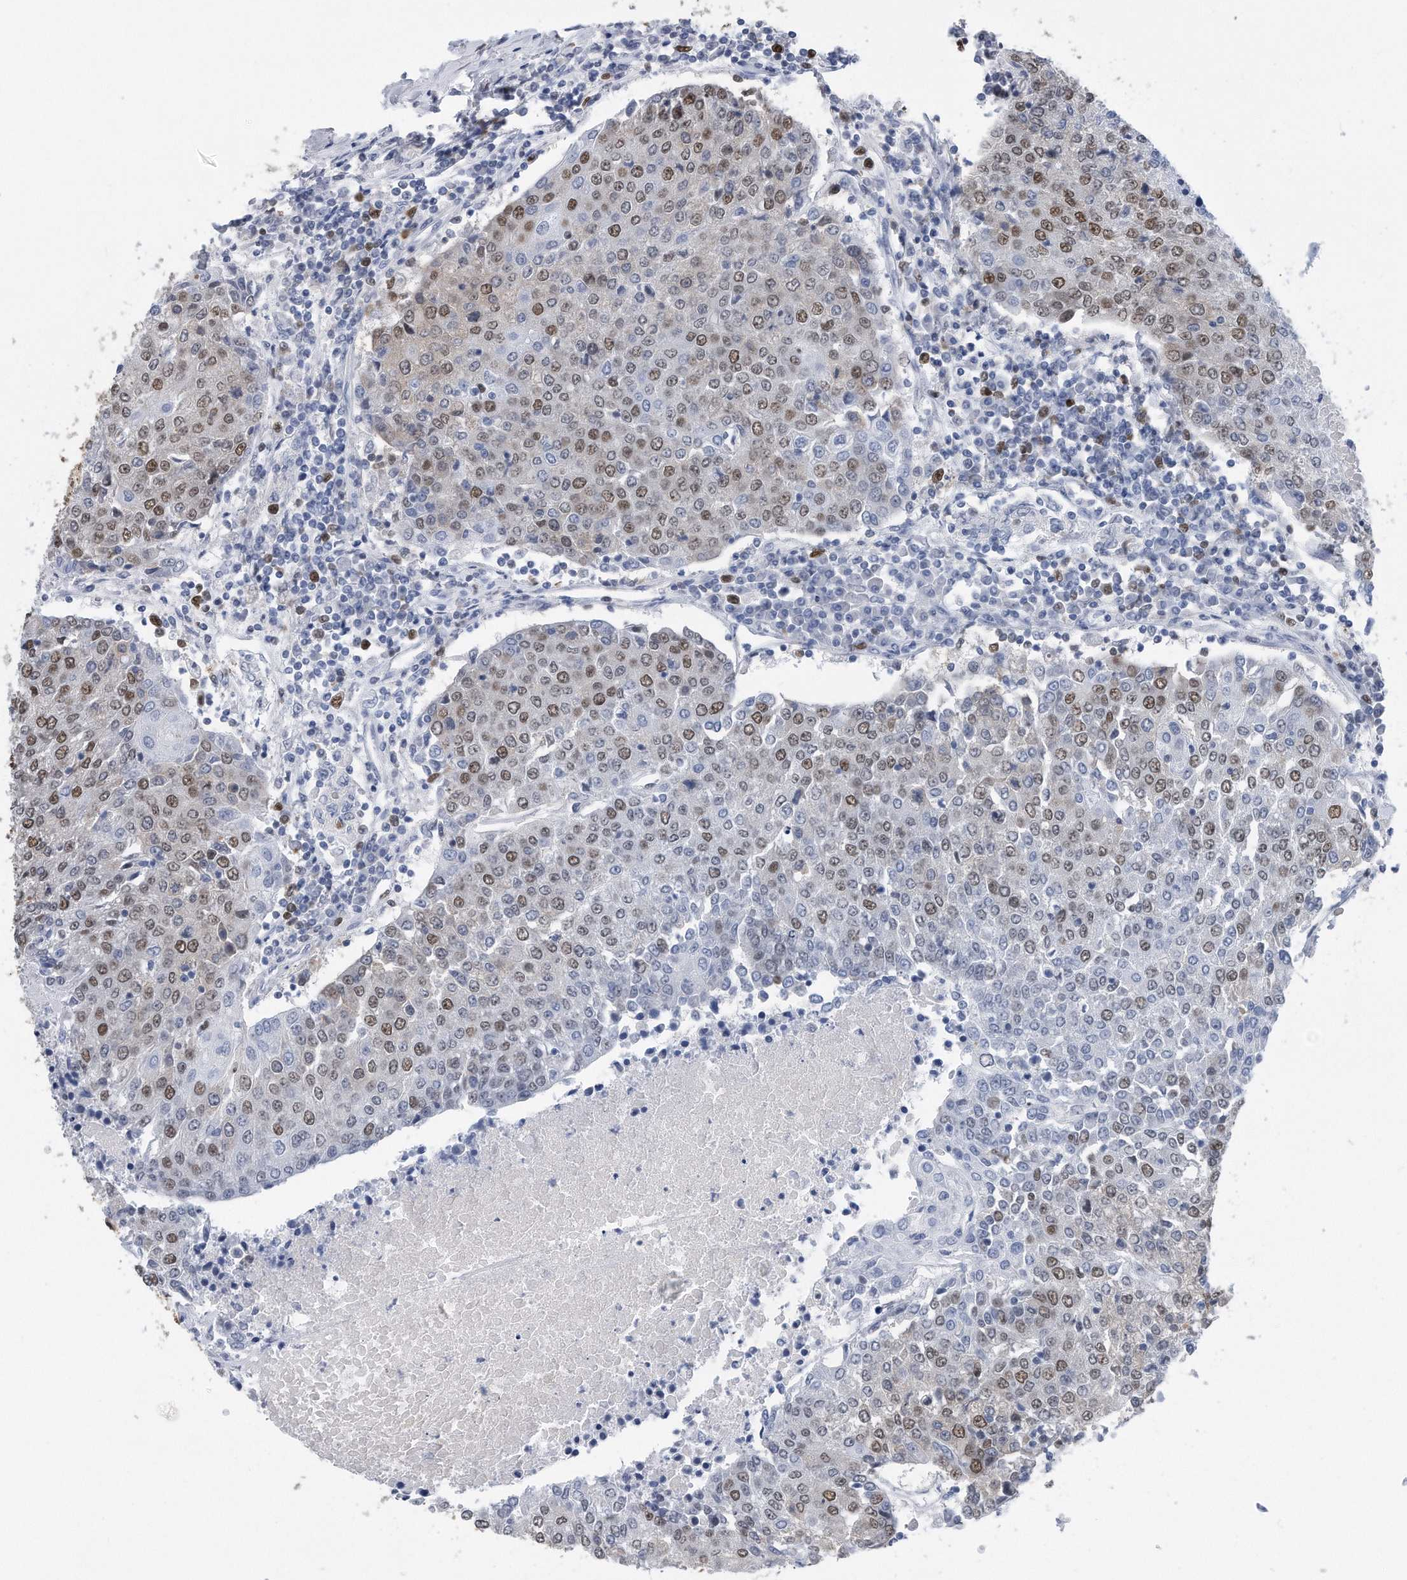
{"staining": {"intensity": "moderate", "quantity": "25%-75%", "location": "nuclear"}, "tissue": "urothelial cancer", "cell_type": "Tumor cells", "image_type": "cancer", "snomed": [{"axis": "morphology", "description": "Urothelial carcinoma, High grade"}, {"axis": "topography", "description": "Urinary bladder"}], "caption": "DAB immunohistochemical staining of high-grade urothelial carcinoma shows moderate nuclear protein staining in approximately 25%-75% of tumor cells.", "gene": "PCNA", "patient": {"sex": "female", "age": 85}}